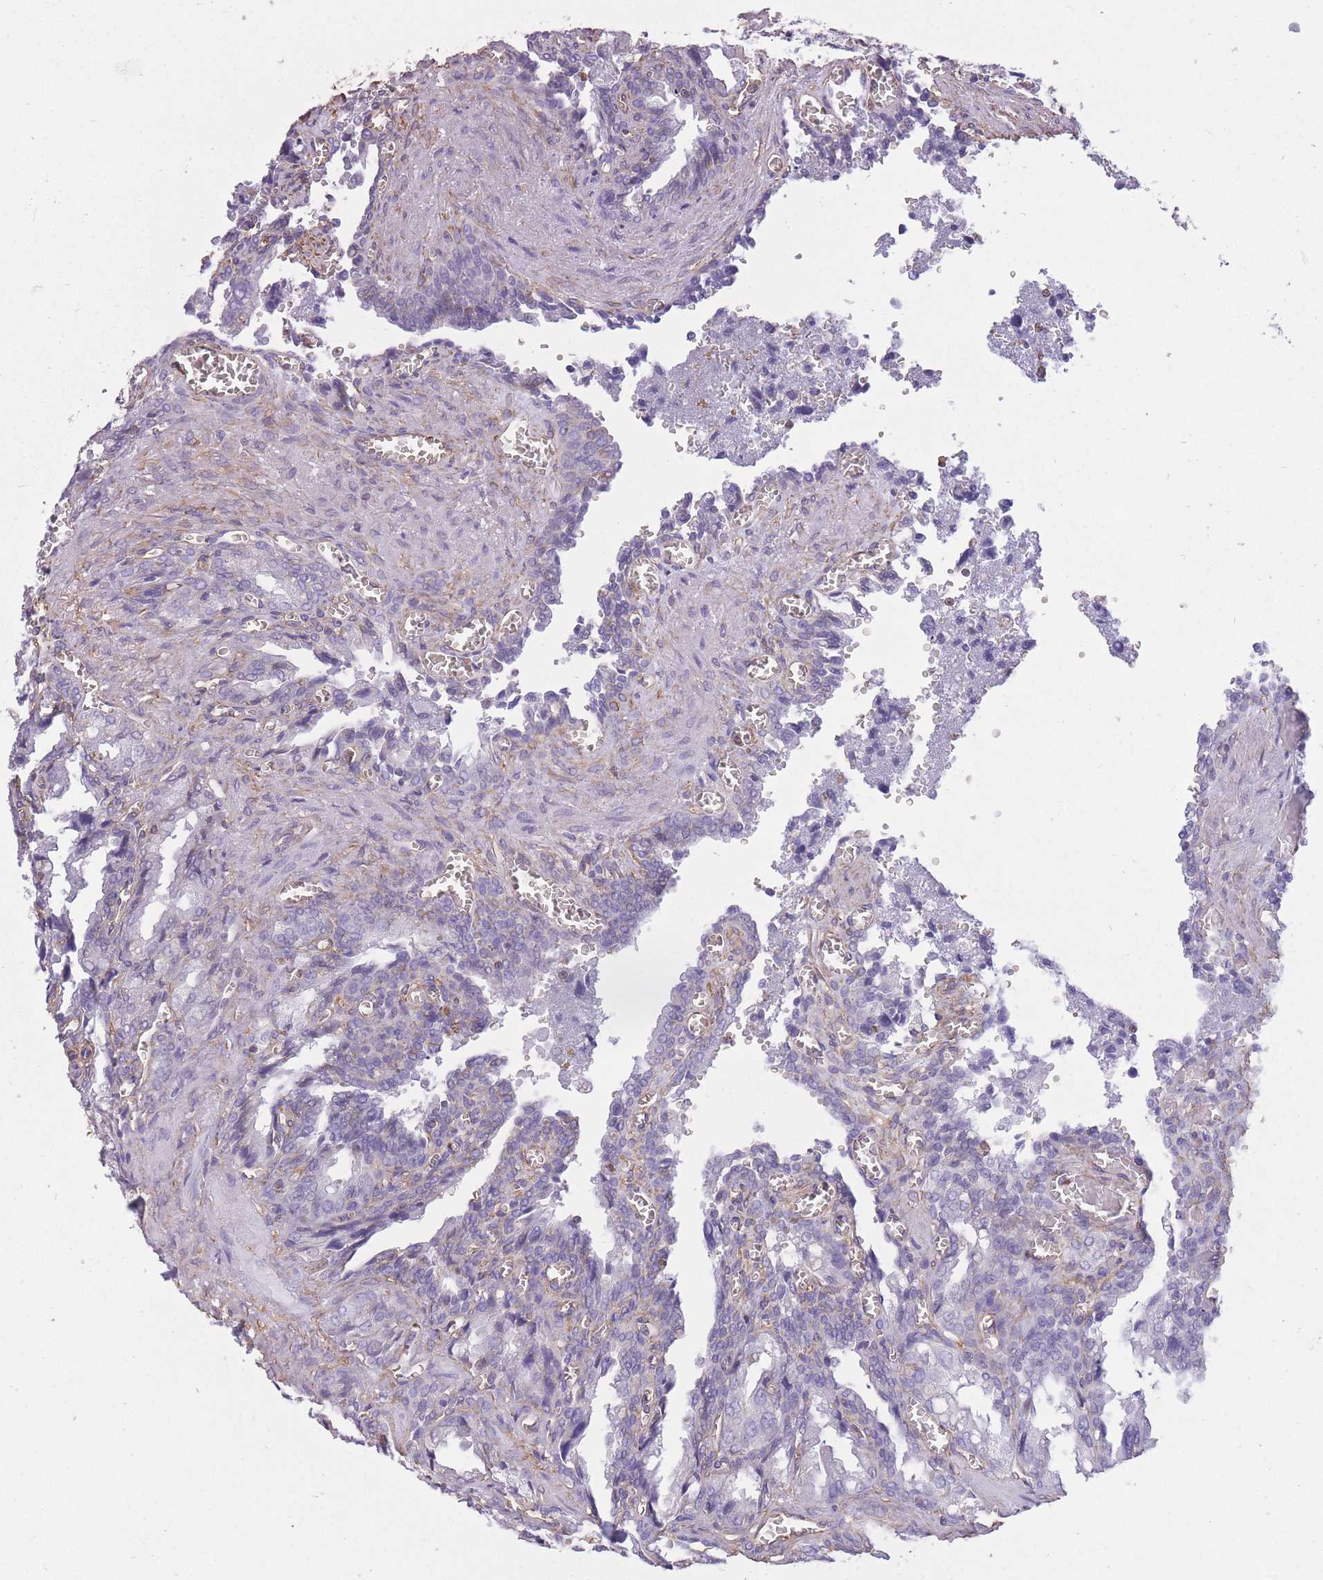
{"staining": {"intensity": "moderate", "quantity": "<25%", "location": "cytoplasmic/membranous"}, "tissue": "seminal vesicle", "cell_type": "Glandular cells", "image_type": "normal", "snomed": [{"axis": "morphology", "description": "Normal tissue, NOS"}, {"axis": "topography", "description": "Seminal veicle"}], "caption": "Moderate cytoplasmic/membranous expression for a protein is seen in about <25% of glandular cells of benign seminal vesicle using immunohistochemistry.", "gene": "ADD1", "patient": {"sex": "male", "age": 67}}